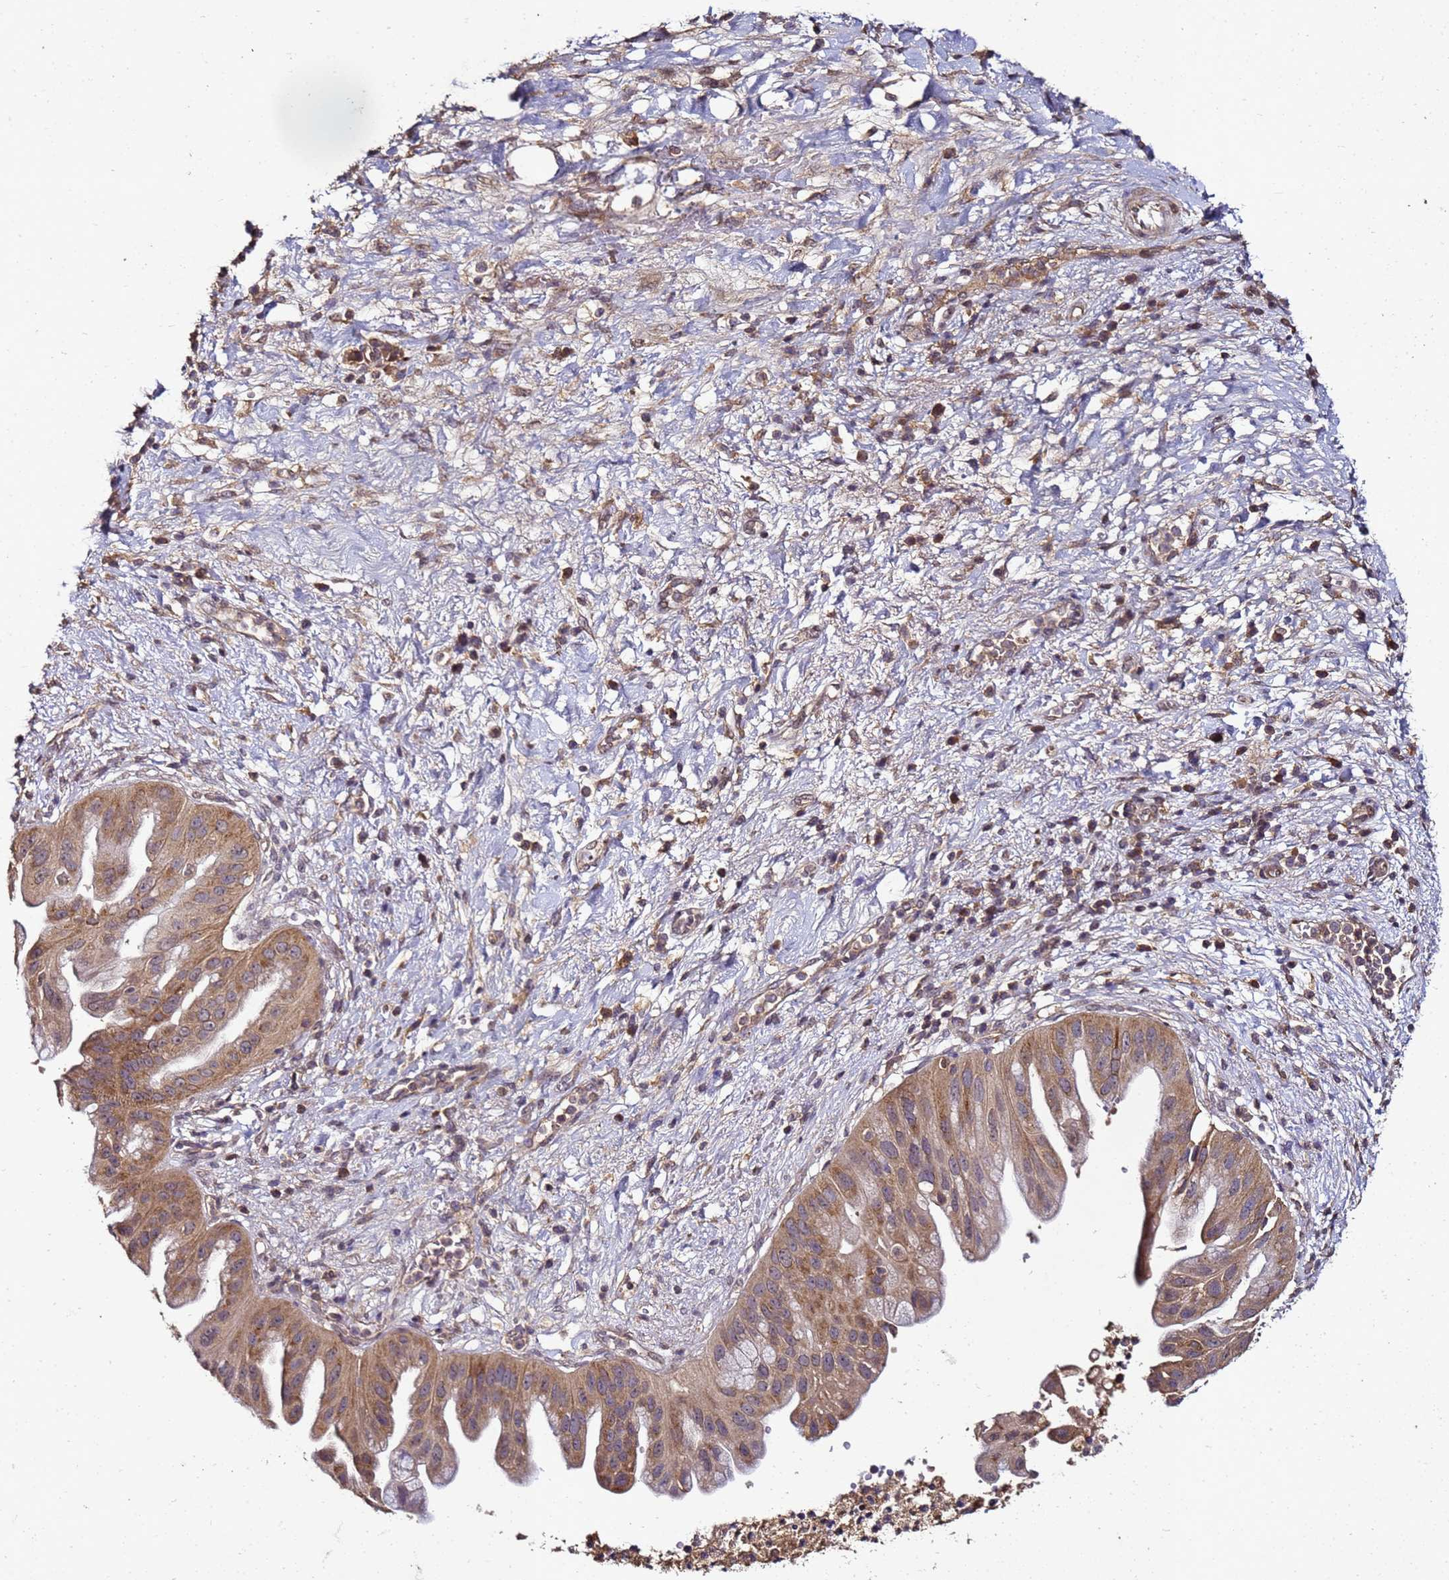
{"staining": {"intensity": "moderate", "quantity": ">75%", "location": "cytoplasmic/membranous"}, "tissue": "pancreatic cancer", "cell_type": "Tumor cells", "image_type": "cancer", "snomed": [{"axis": "morphology", "description": "Adenocarcinoma, NOS"}, {"axis": "topography", "description": "Pancreas"}], "caption": "Tumor cells display medium levels of moderate cytoplasmic/membranous staining in about >75% of cells in human pancreatic cancer (adenocarcinoma).", "gene": "ANKRD17", "patient": {"sex": "male", "age": 68}}